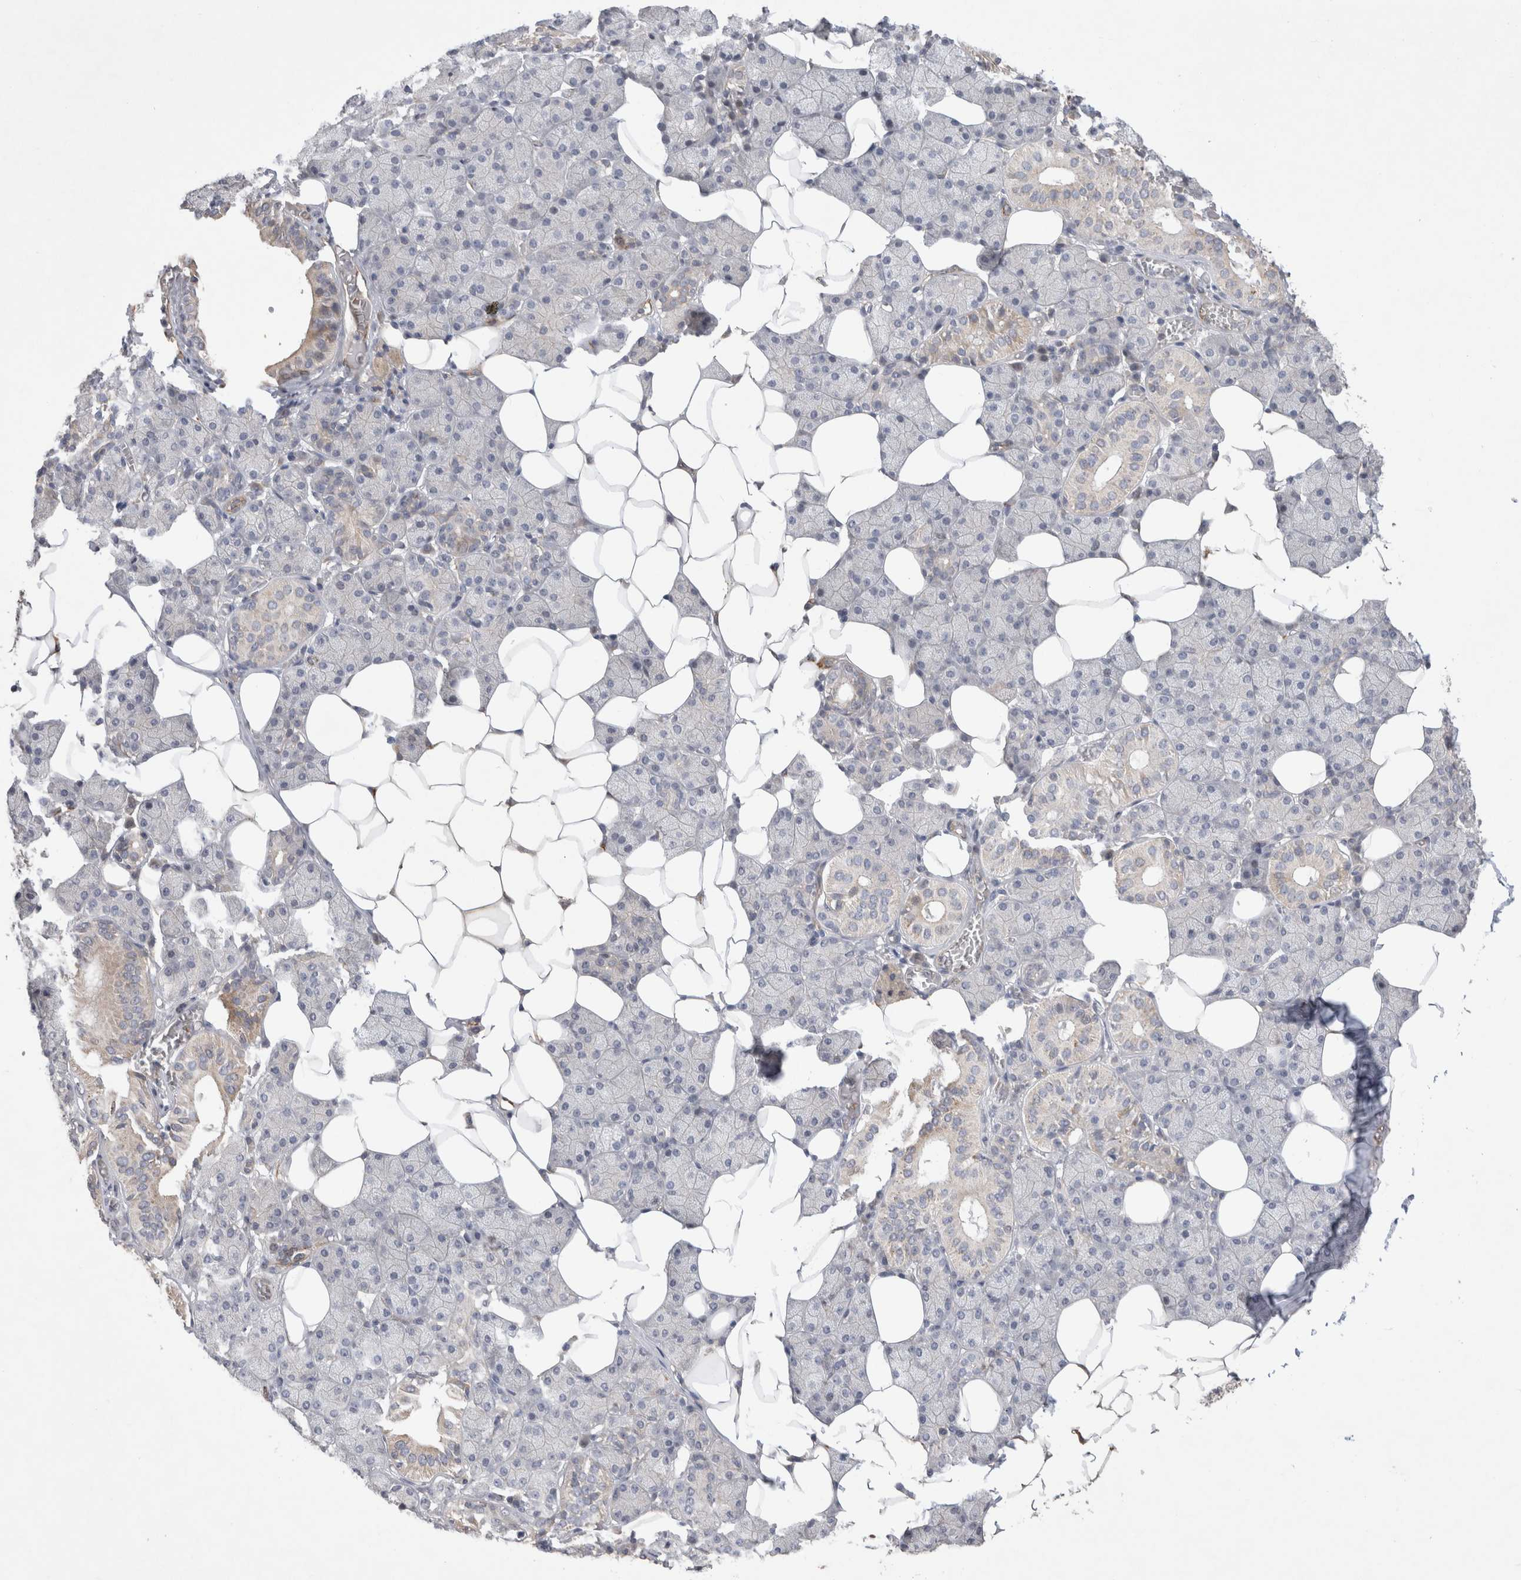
{"staining": {"intensity": "strong", "quantity": "<25%", "location": "cytoplasmic/membranous"}, "tissue": "salivary gland", "cell_type": "Glandular cells", "image_type": "normal", "snomed": [{"axis": "morphology", "description": "Normal tissue, NOS"}, {"axis": "topography", "description": "Salivary gland"}], "caption": "Immunohistochemistry (IHC) photomicrograph of unremarkable human salivary gland stained for a protein (brown), which displays medium levels of strong cytoplasmic/membranous staining in approximately <25% of glandular cells.", "gene": "NMU", "patient": {"sex": "female", "age": 33}}